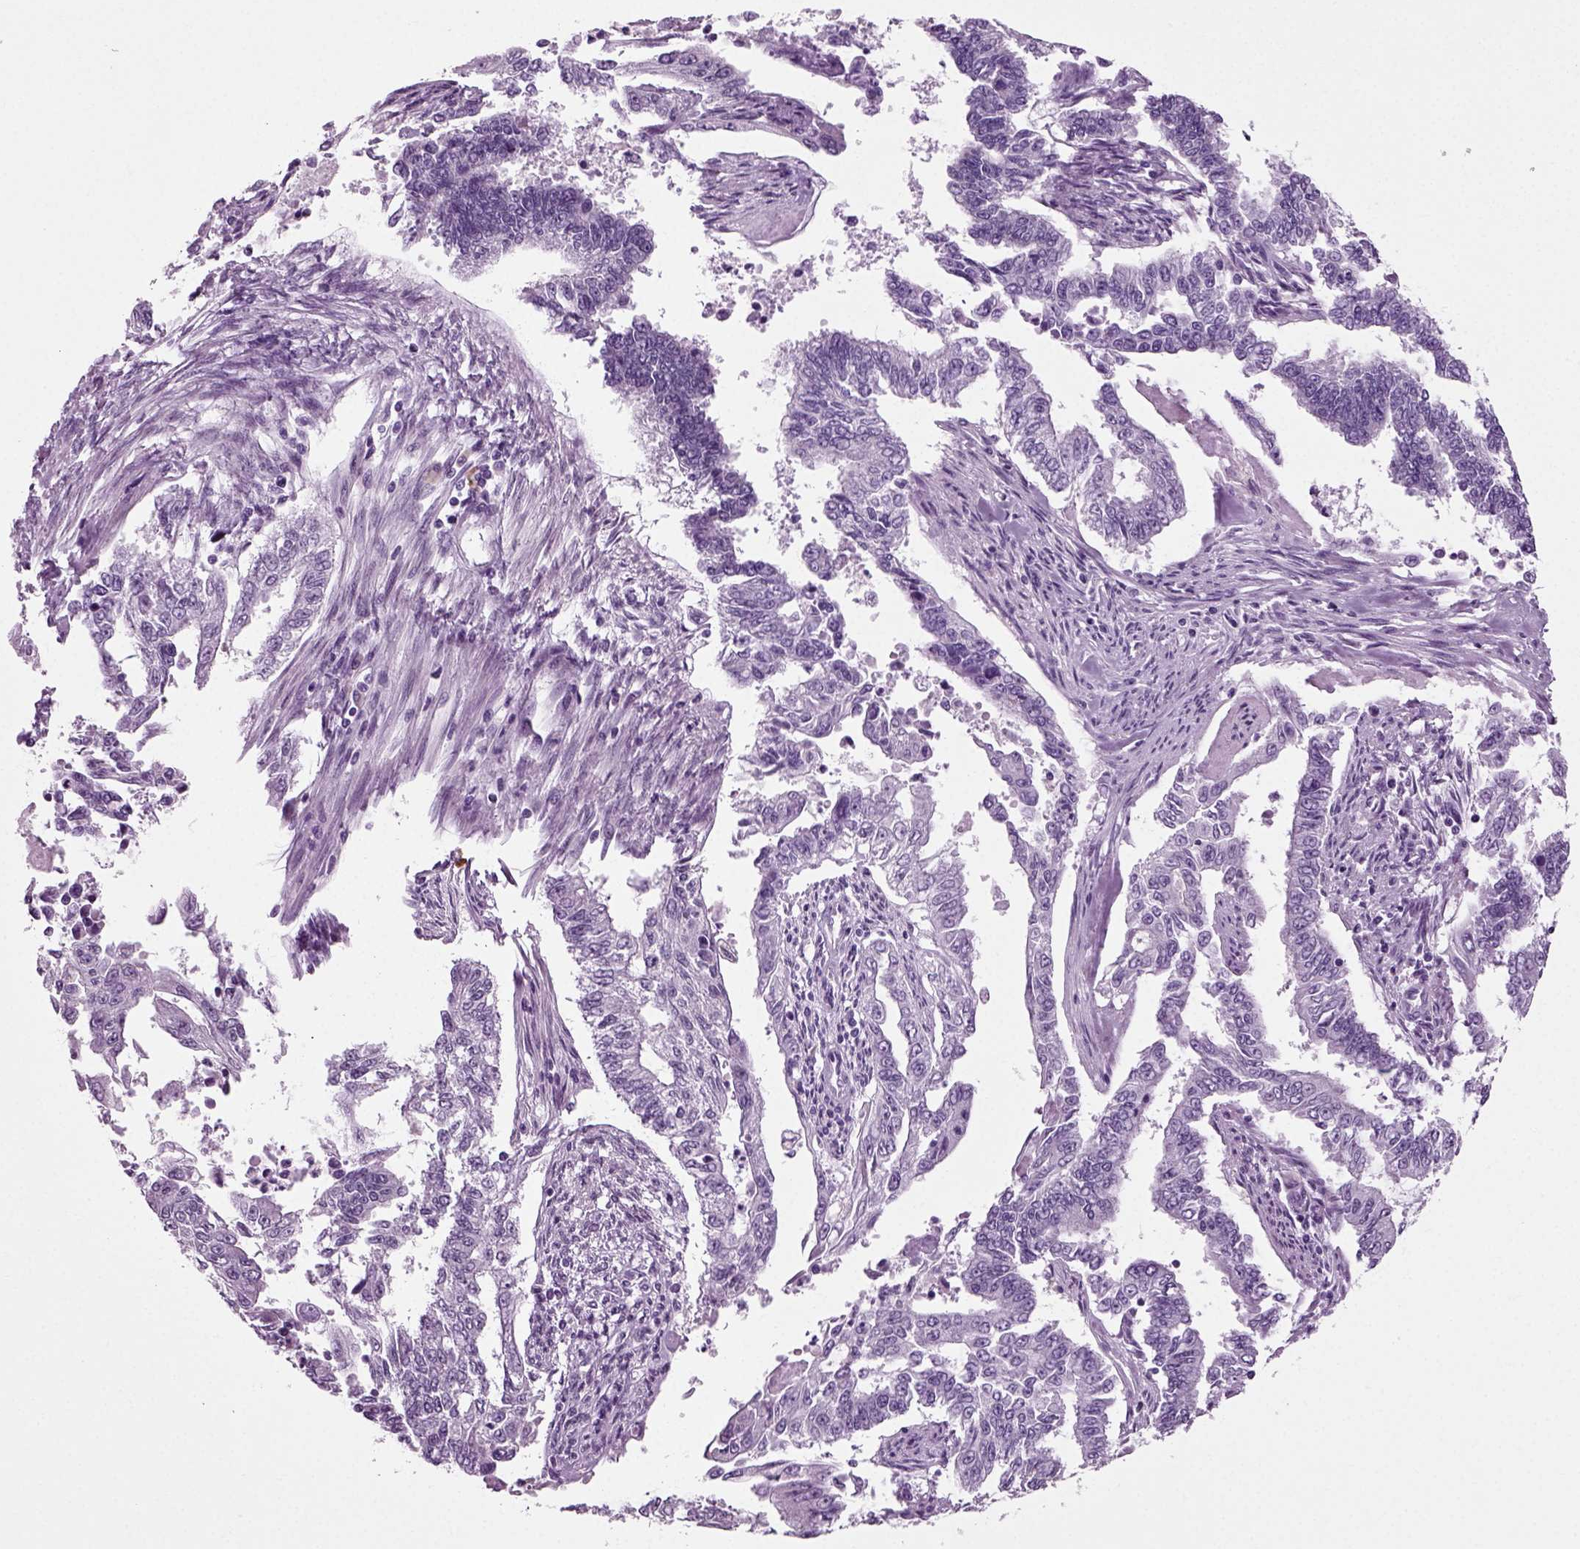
{"staining": {"intensity": "negative", "quantity": "none", "location": "none"}, "tissue": "endometrial cancer", "cell_type": "Tumor cells", "image_type": "cancer", "snomed": [{"axis": "morphology", "description": "Adenocarcinoma, NOS"}, {"axis": "topography", "description": "Uterus"}], "caption": "Tumor cells are negative for protein expression in human endometrial adenocarcinoma.", "gene": "SLC26A8", "patient": {"sex": "female", "age": 59}}